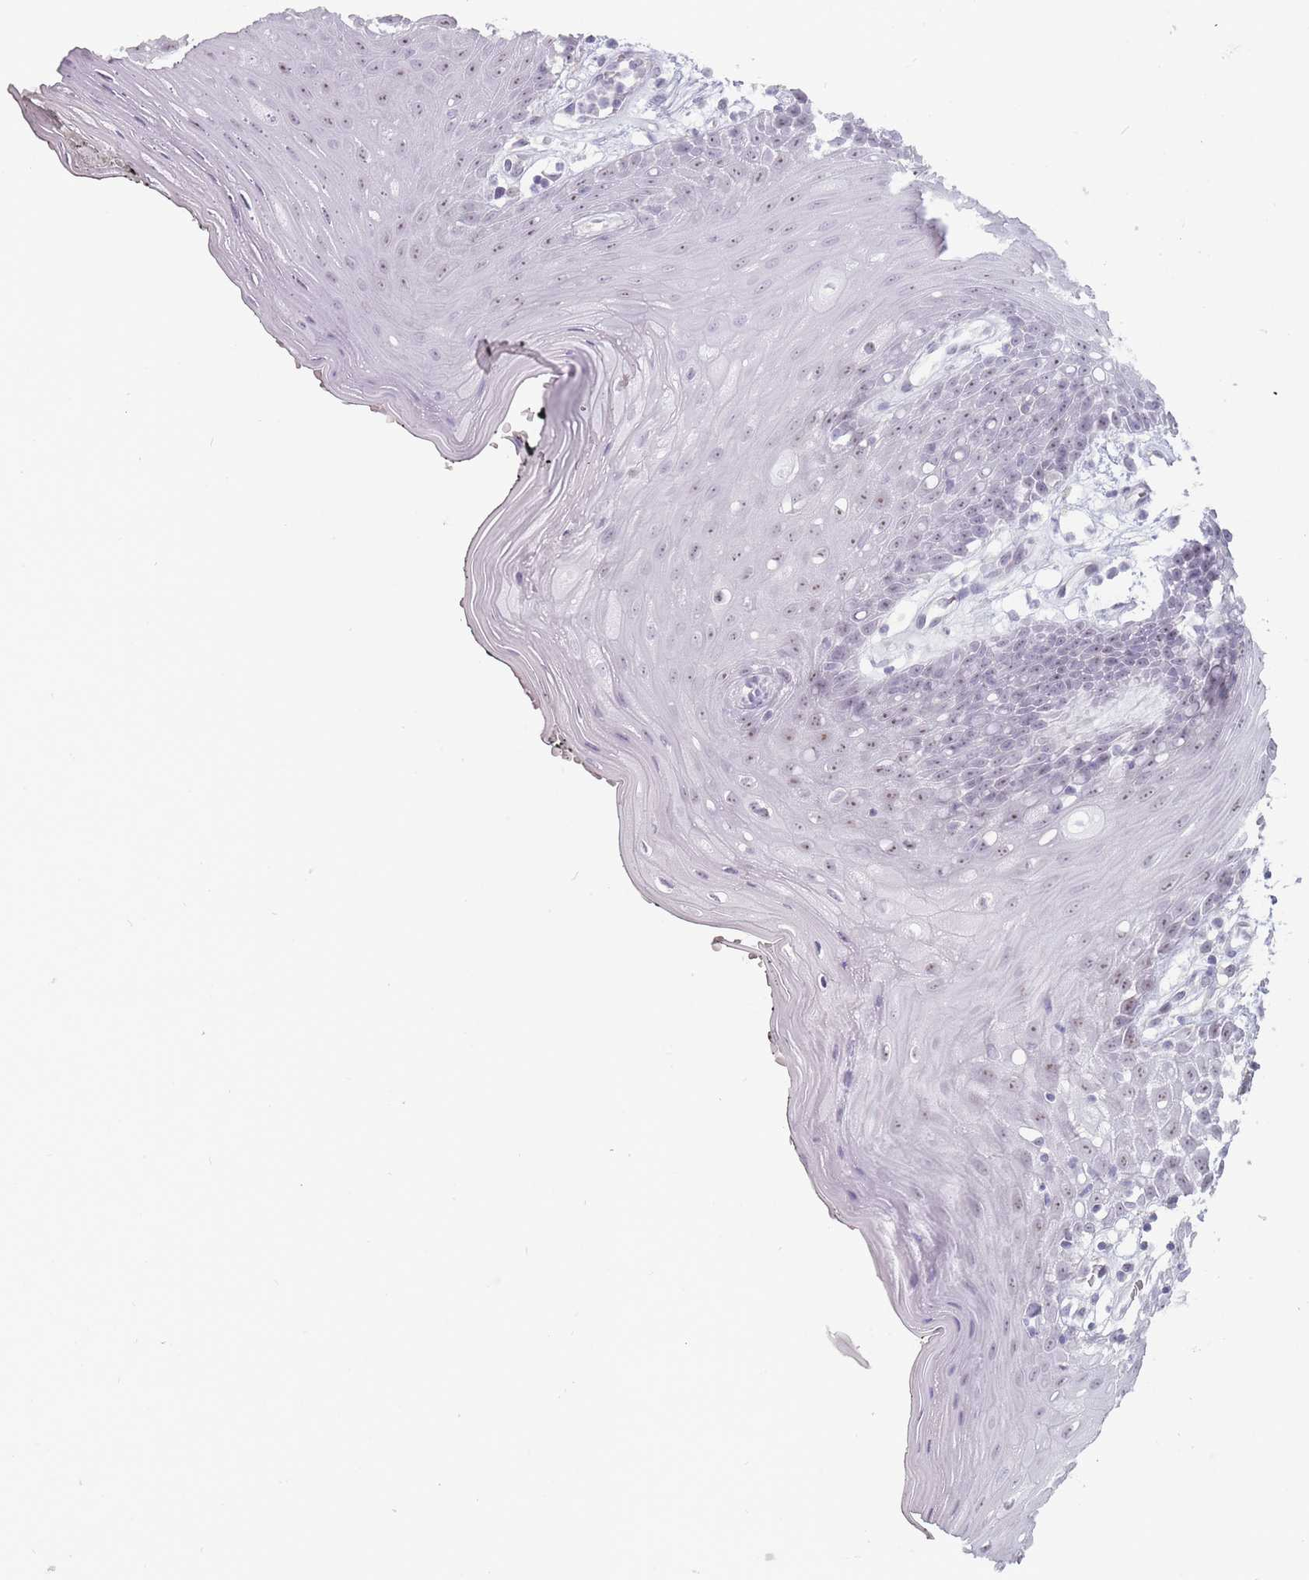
{"staining": {"intensity": "weak", "quantity": "<25%", "location": "nuclear"}, "tissue": "oral mucosa", "cell_type": "Squamous epithelial cells", "image_type": "normal", "snomed": [{"axis": "morphology", "description": "Normal tissue, NOS"}, {"axis": "topography", "description": "Oral tissue"}, {"axis": "topography", "description": "Tounge, NOS"}], "caption": "Immunohistochemistry (IHC) photomicrograph of benign human oral mucosa stained for a protein (brown), which demonstrates no expression in squamous epithelial cells.", "gene": "ROS1", "patient": {"sex": "female", "age": 59}}